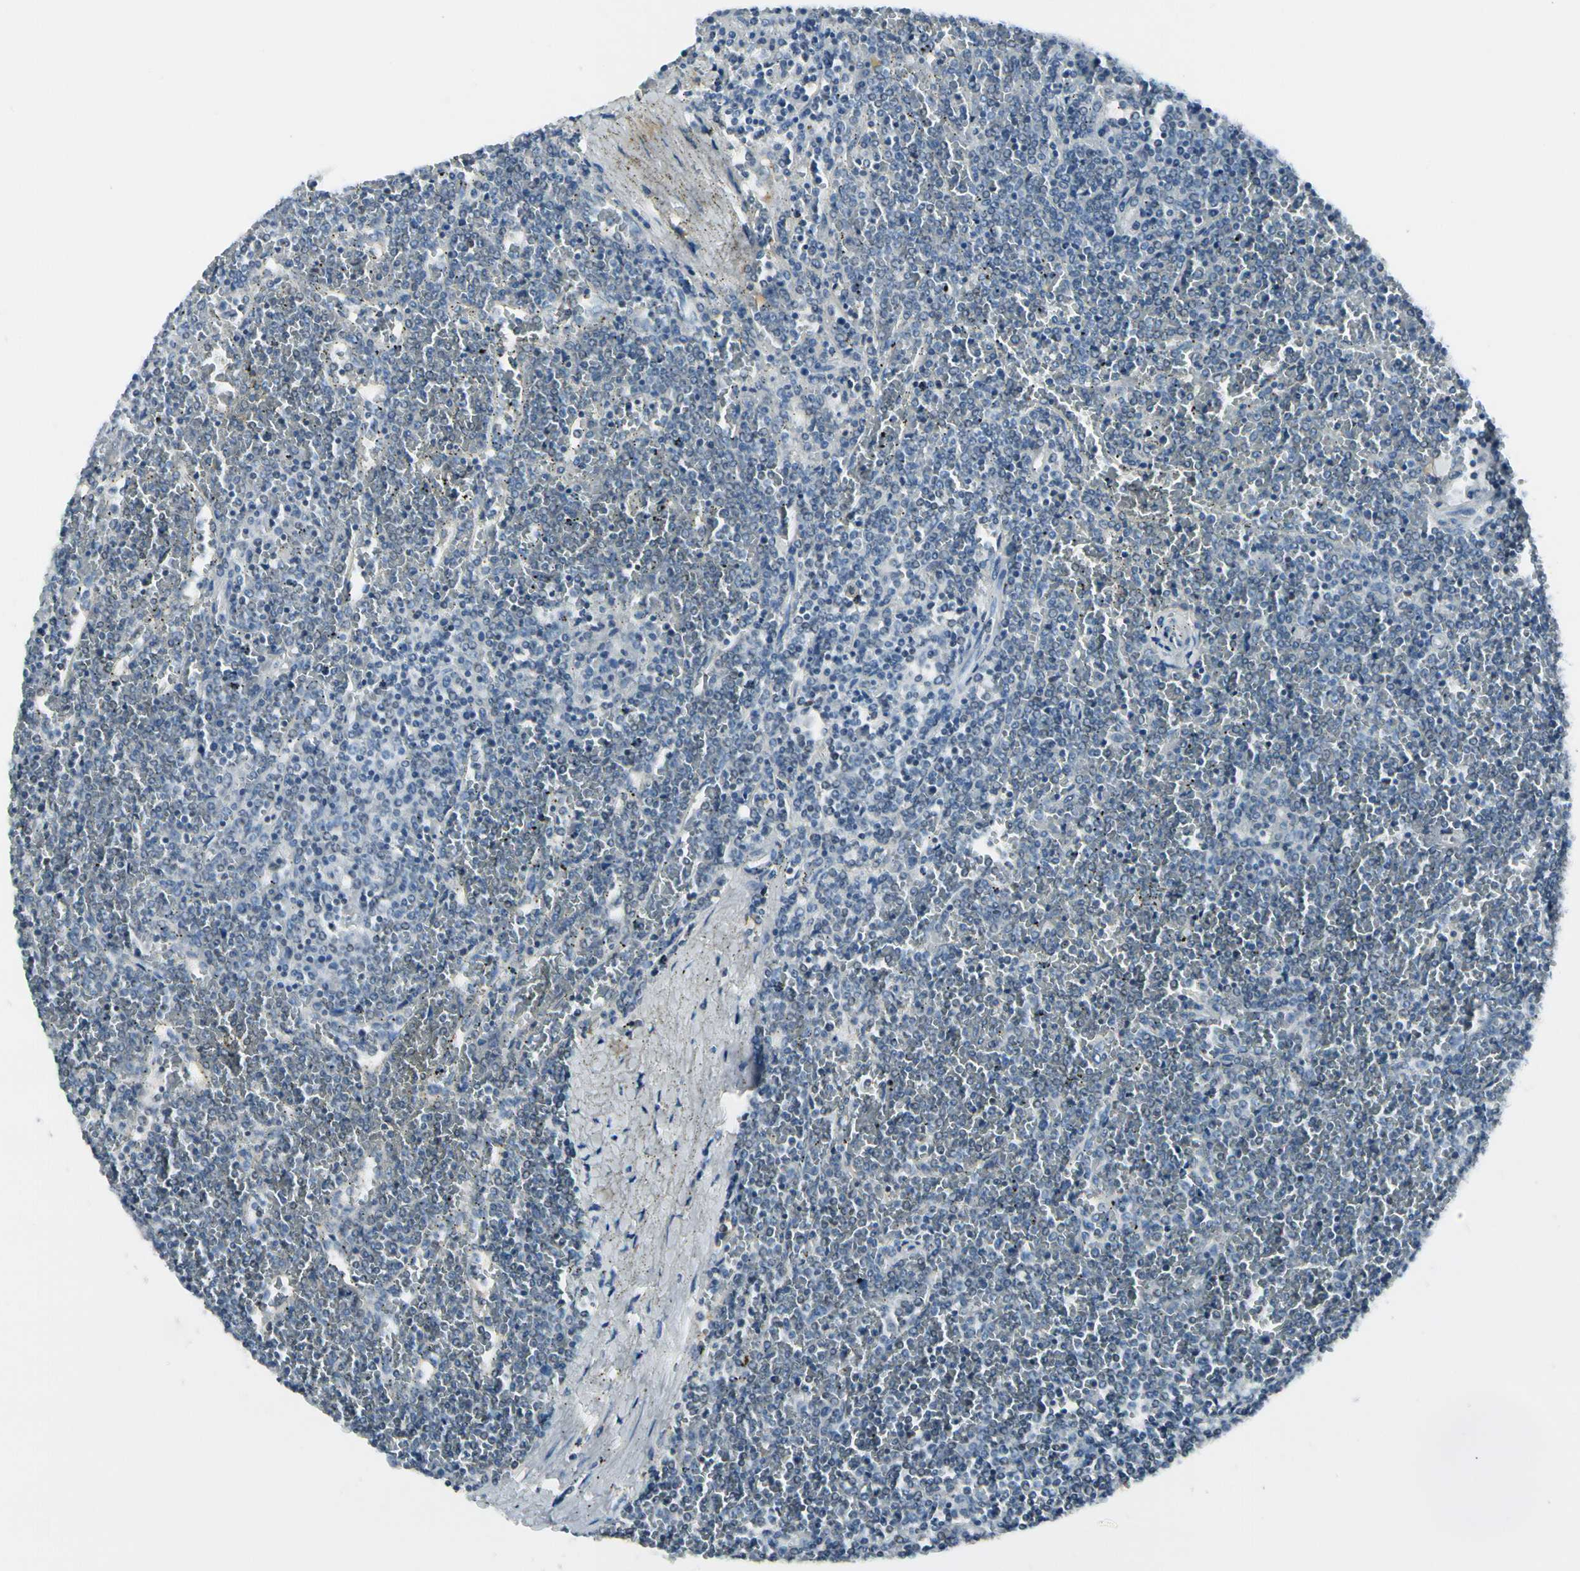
{"staining": {"intensity": "negative", "quantity": "none", "location": "none"}, "tissue": "lymphoma", "cell_type": "Tumor cells", "image_type": "cancer", "snomed": [{"axis": "morphology", "description": "Malignant lymphoma, non-Hodgkin's type, Low grade"}, {"axis": "topography", "description": "Spleen"}], "caption": "Protein analysis of low-grade malignant lymphoma, non-Hodgkin's type exhibits no significant expression in tumor cells. (DAB (3,3'-diaminobenzidine) immunohistochemistry (IHC) visualized using brightfield microscopy, high magnification).", "gene": "PEBP1", "patient": {"sex": "female", "age": 19}}